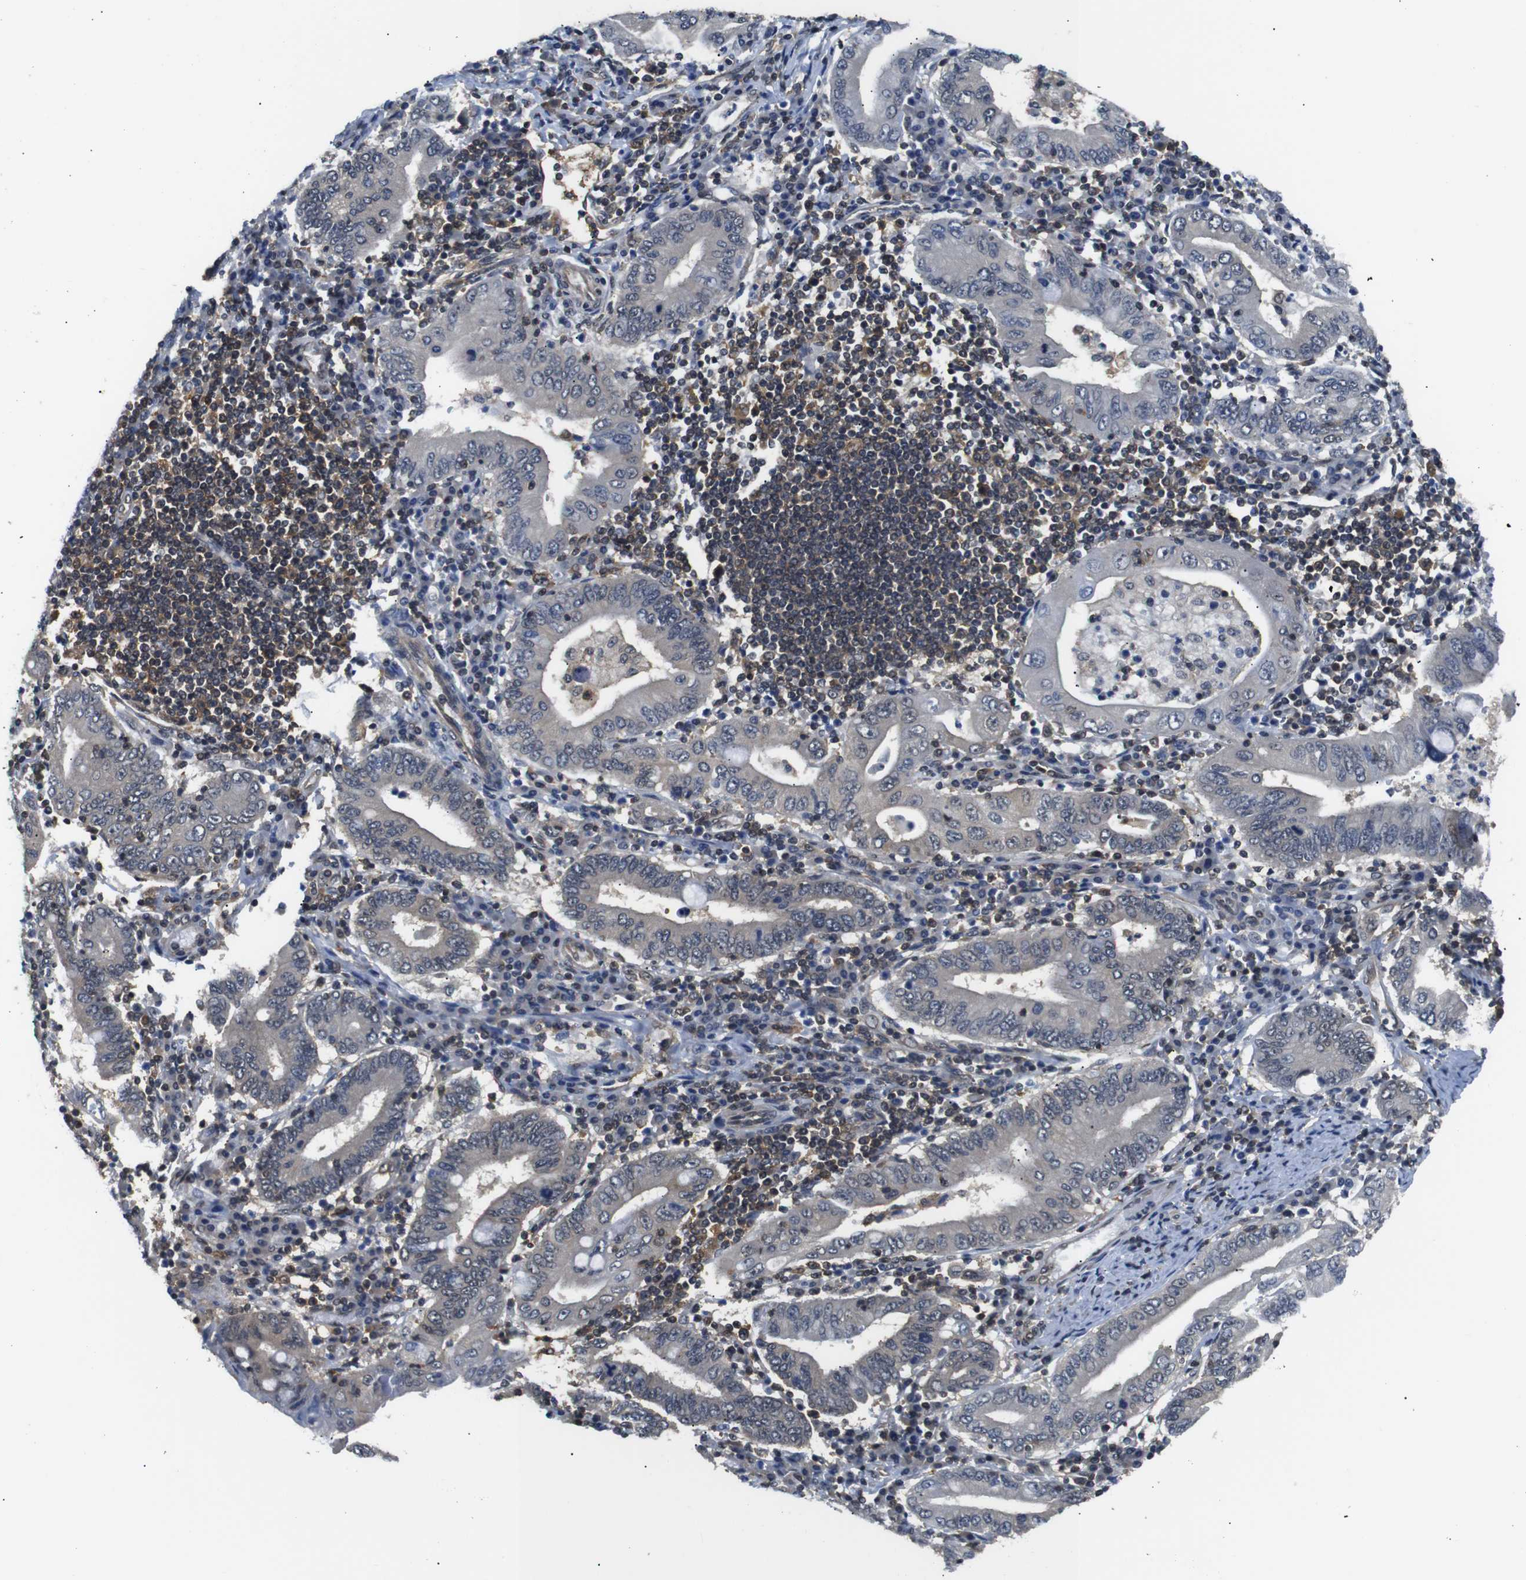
{"staining": {"intensity": "weak", "quantity": "<25%", "location": "cytoplasmic/membranous"}, "tissue": "stomach cancer", "cell_type": "Tumor cells", "image_type": "cancer", "snomed": [{"axis": "morphology", "description": "Normal tissue, NOS"}, {"axis": "morphology", "description": "Adenocarcinoma, NOS"}, {"axis": "topography", "description": "Esophagus"}, {"axis": "topography", "description": "Stomach, upper"}, {"axis": "topography", "description": "Peripheral nerve tissue"}], "caption": "The histopathology image displays no significant positivity in tumor cells of stomach adenocarcinoma.", "gene": "UBXN1", "patient": {"sex": "male", "age": 62}}